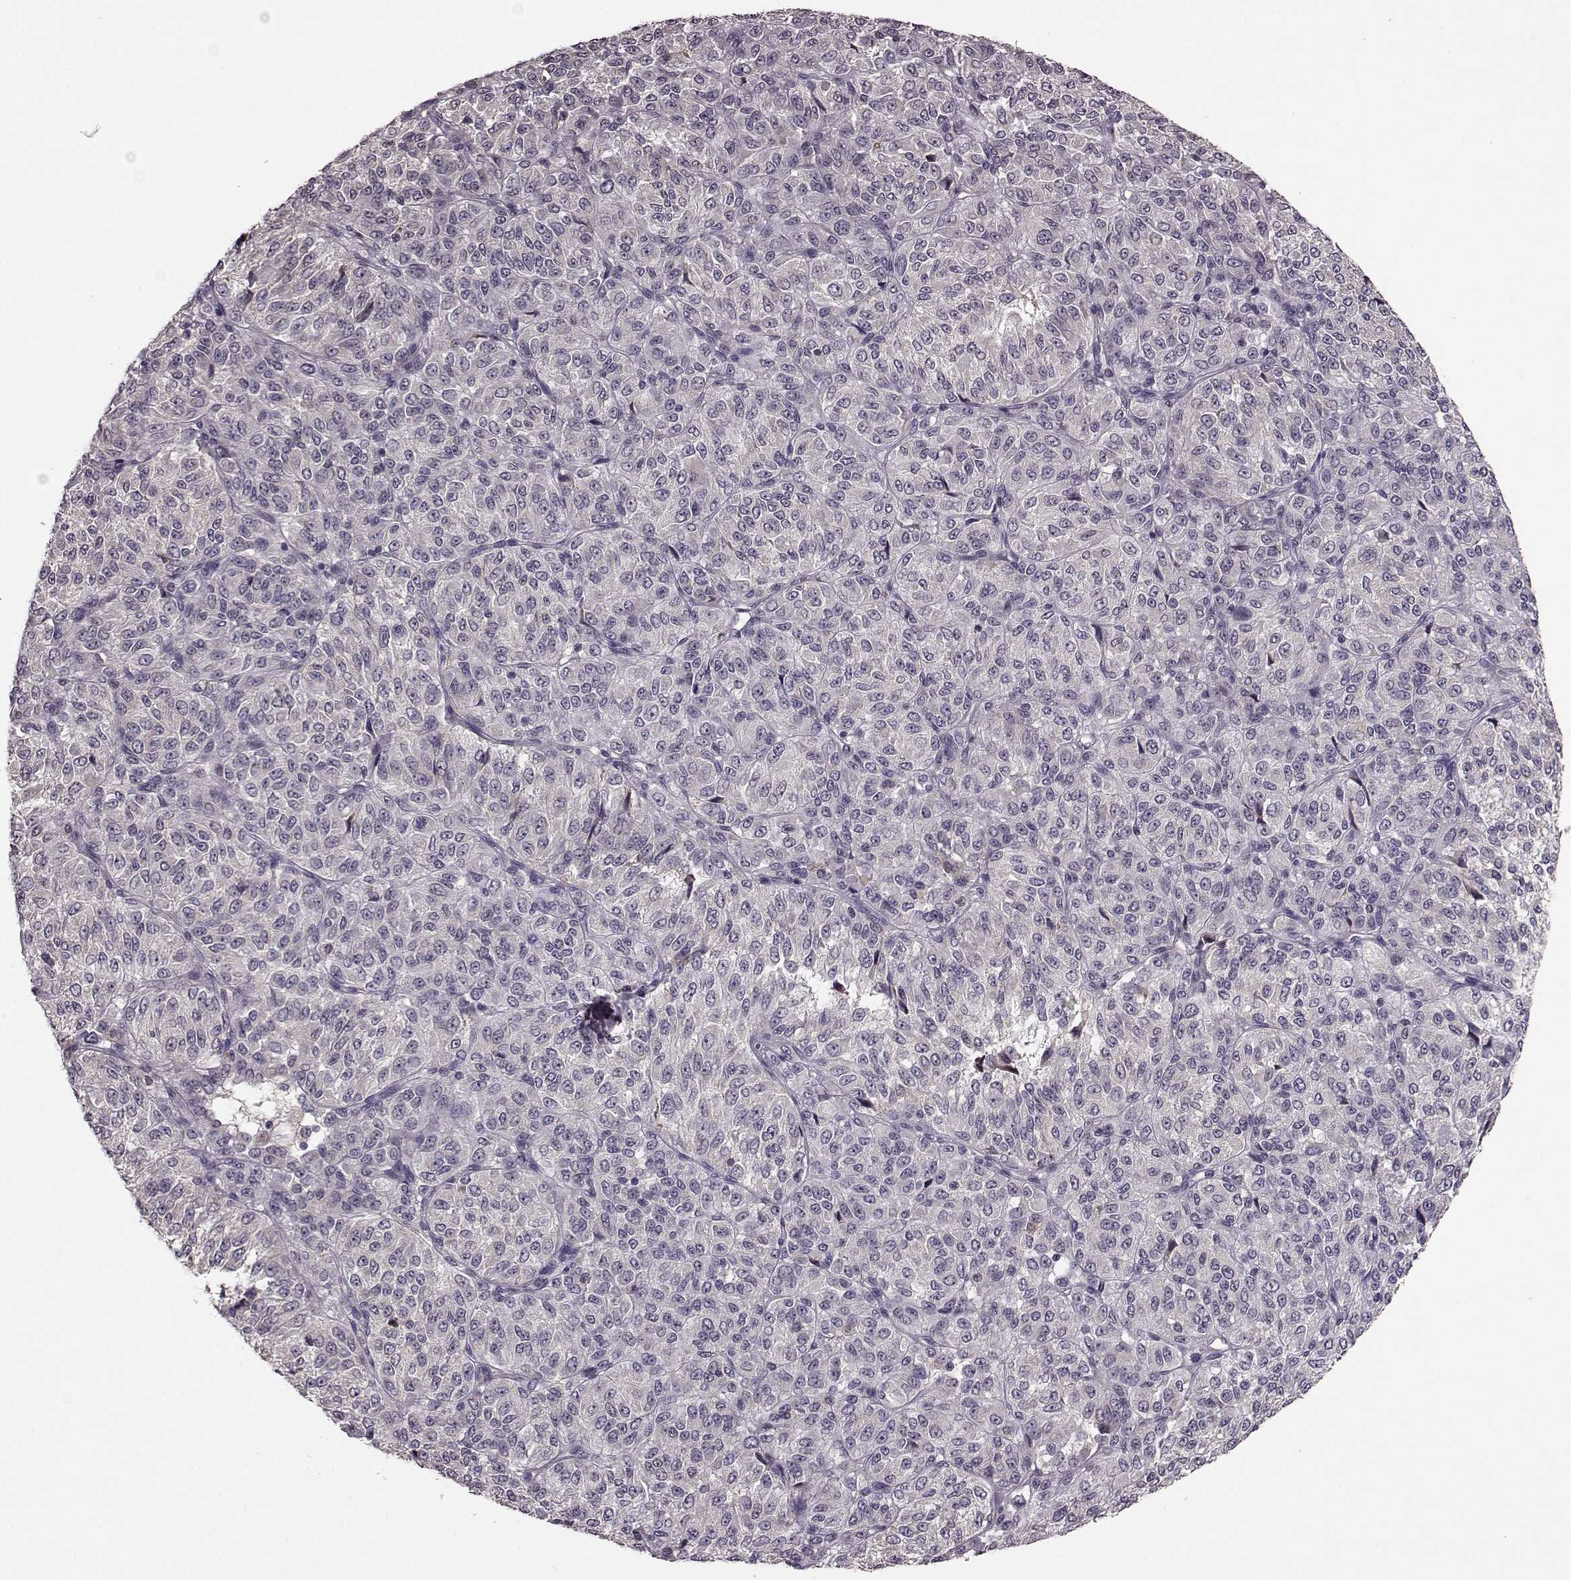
{"staining": {"intensity": "negative", "quantity": "none", "location": "none"}, "tissue": "melanoma", "cell_type": "Tumor cells", "image_type": "cancer", "snomed": [{"axis": "morphology", "description": "Malignant melanoma, Metastatic site"}, {"axis": "topography", "description": "Brain"}], "caption": "This is an immunohistochemistry micrograph of human malignant melanoma (metastatic site). There is no positivity in tumor cells.", "gene": "NRL", "patient": {"sex": "female", "age": 56}}